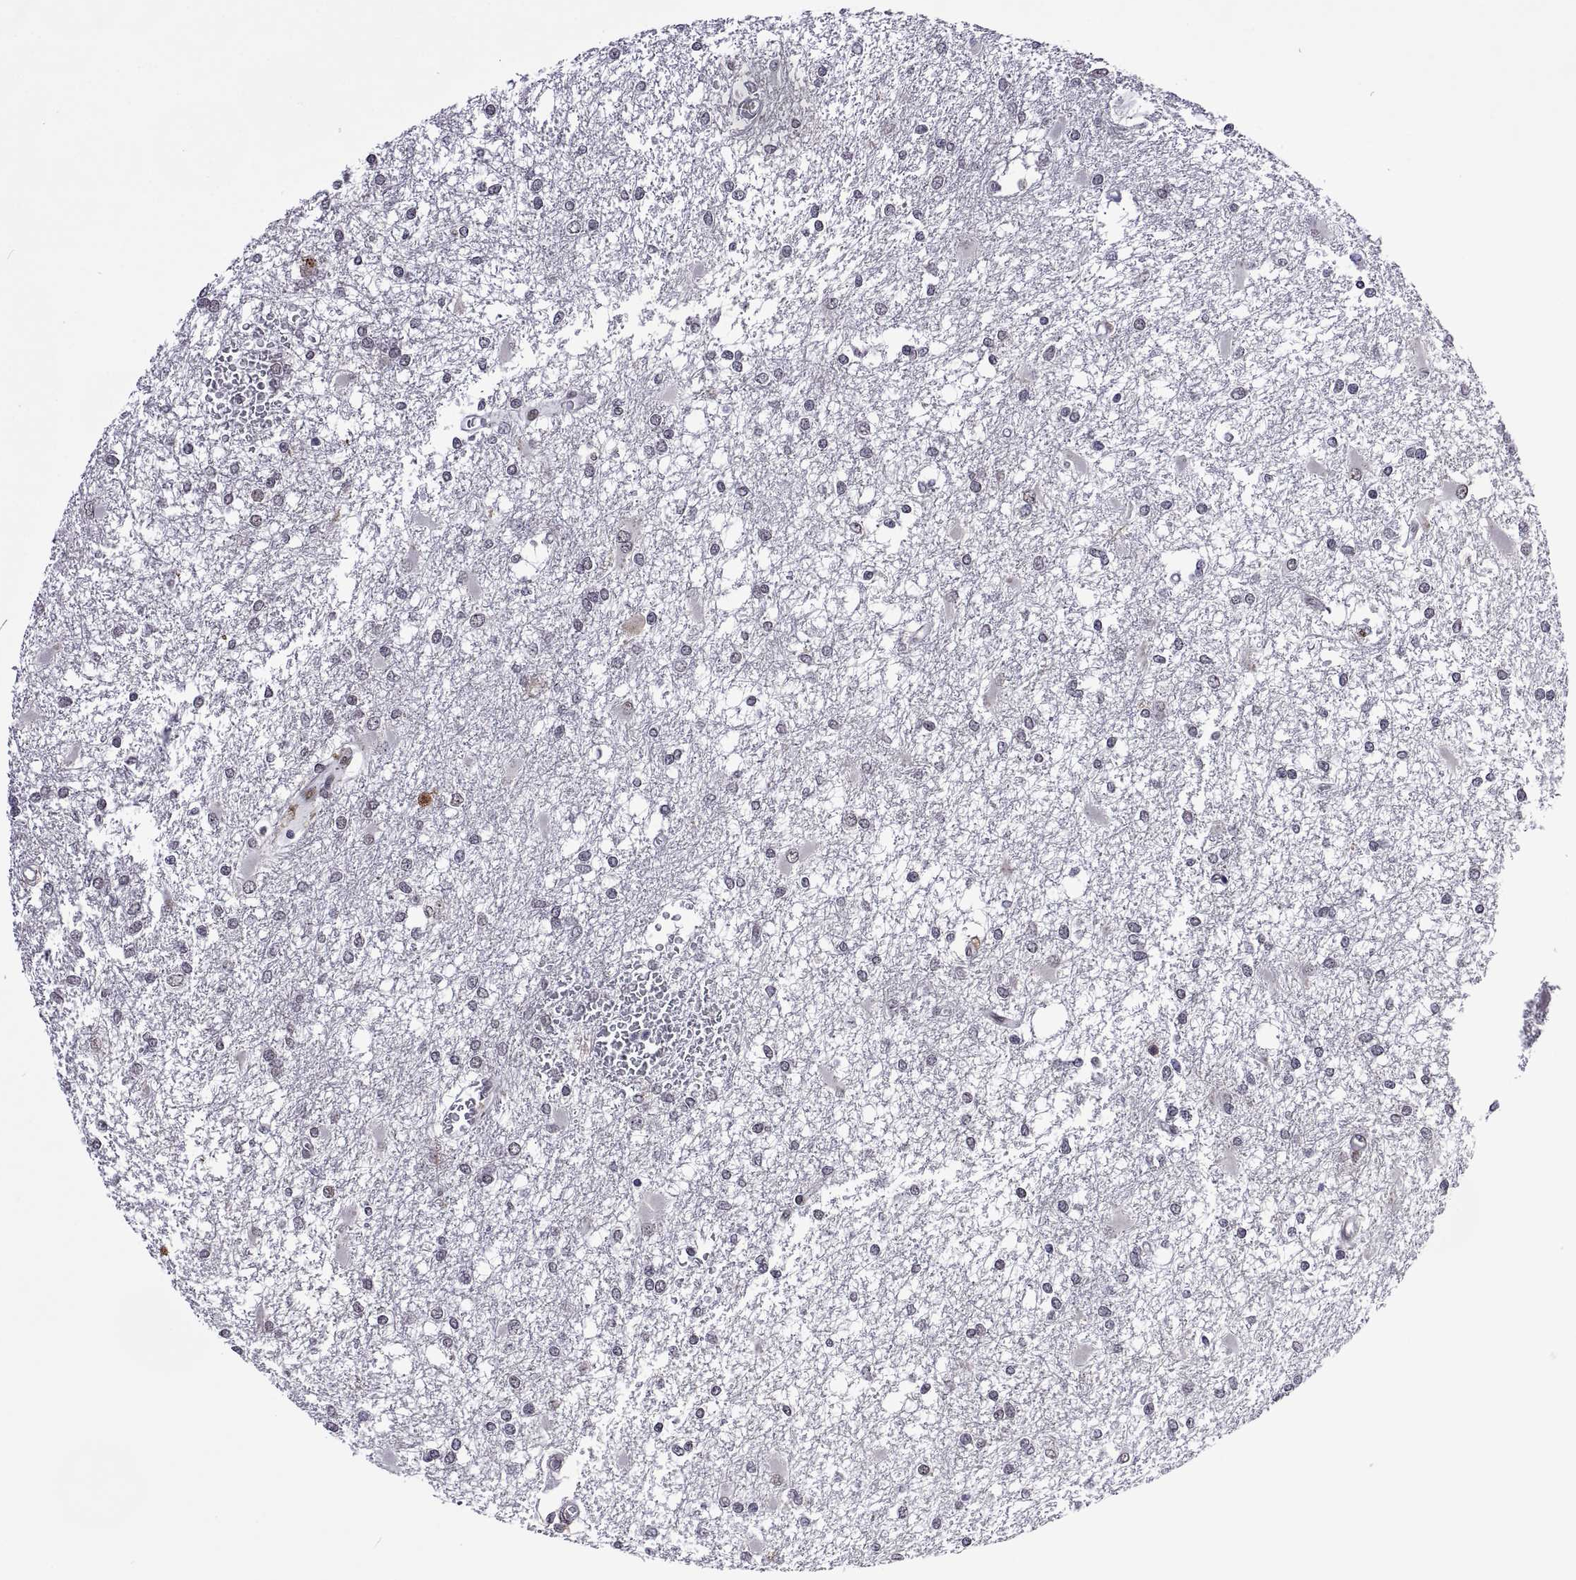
{"staining": {"intensity": "negative", "quantity": "none", "location": "none"}, "tissue": "glioma", "cell_type": "Tumor cells", "image_type": "cancer", "snomed": [{"axis": "morphology", "description": "Glioma, malignant, High grade"}, {"axis": "topography", "description": "Cerebral cortex"}], "caption": "Immunohistochemistry of human malignant high-grade glioma reveals no staining in tumor cells. (Stains: DAB immunohistochemistry with hematoxylin counter stain, Microscopy: brightfield microscopy at high magnification).", "gene": "NR4A1", "patient": {"sex": "male", "age": 79}}